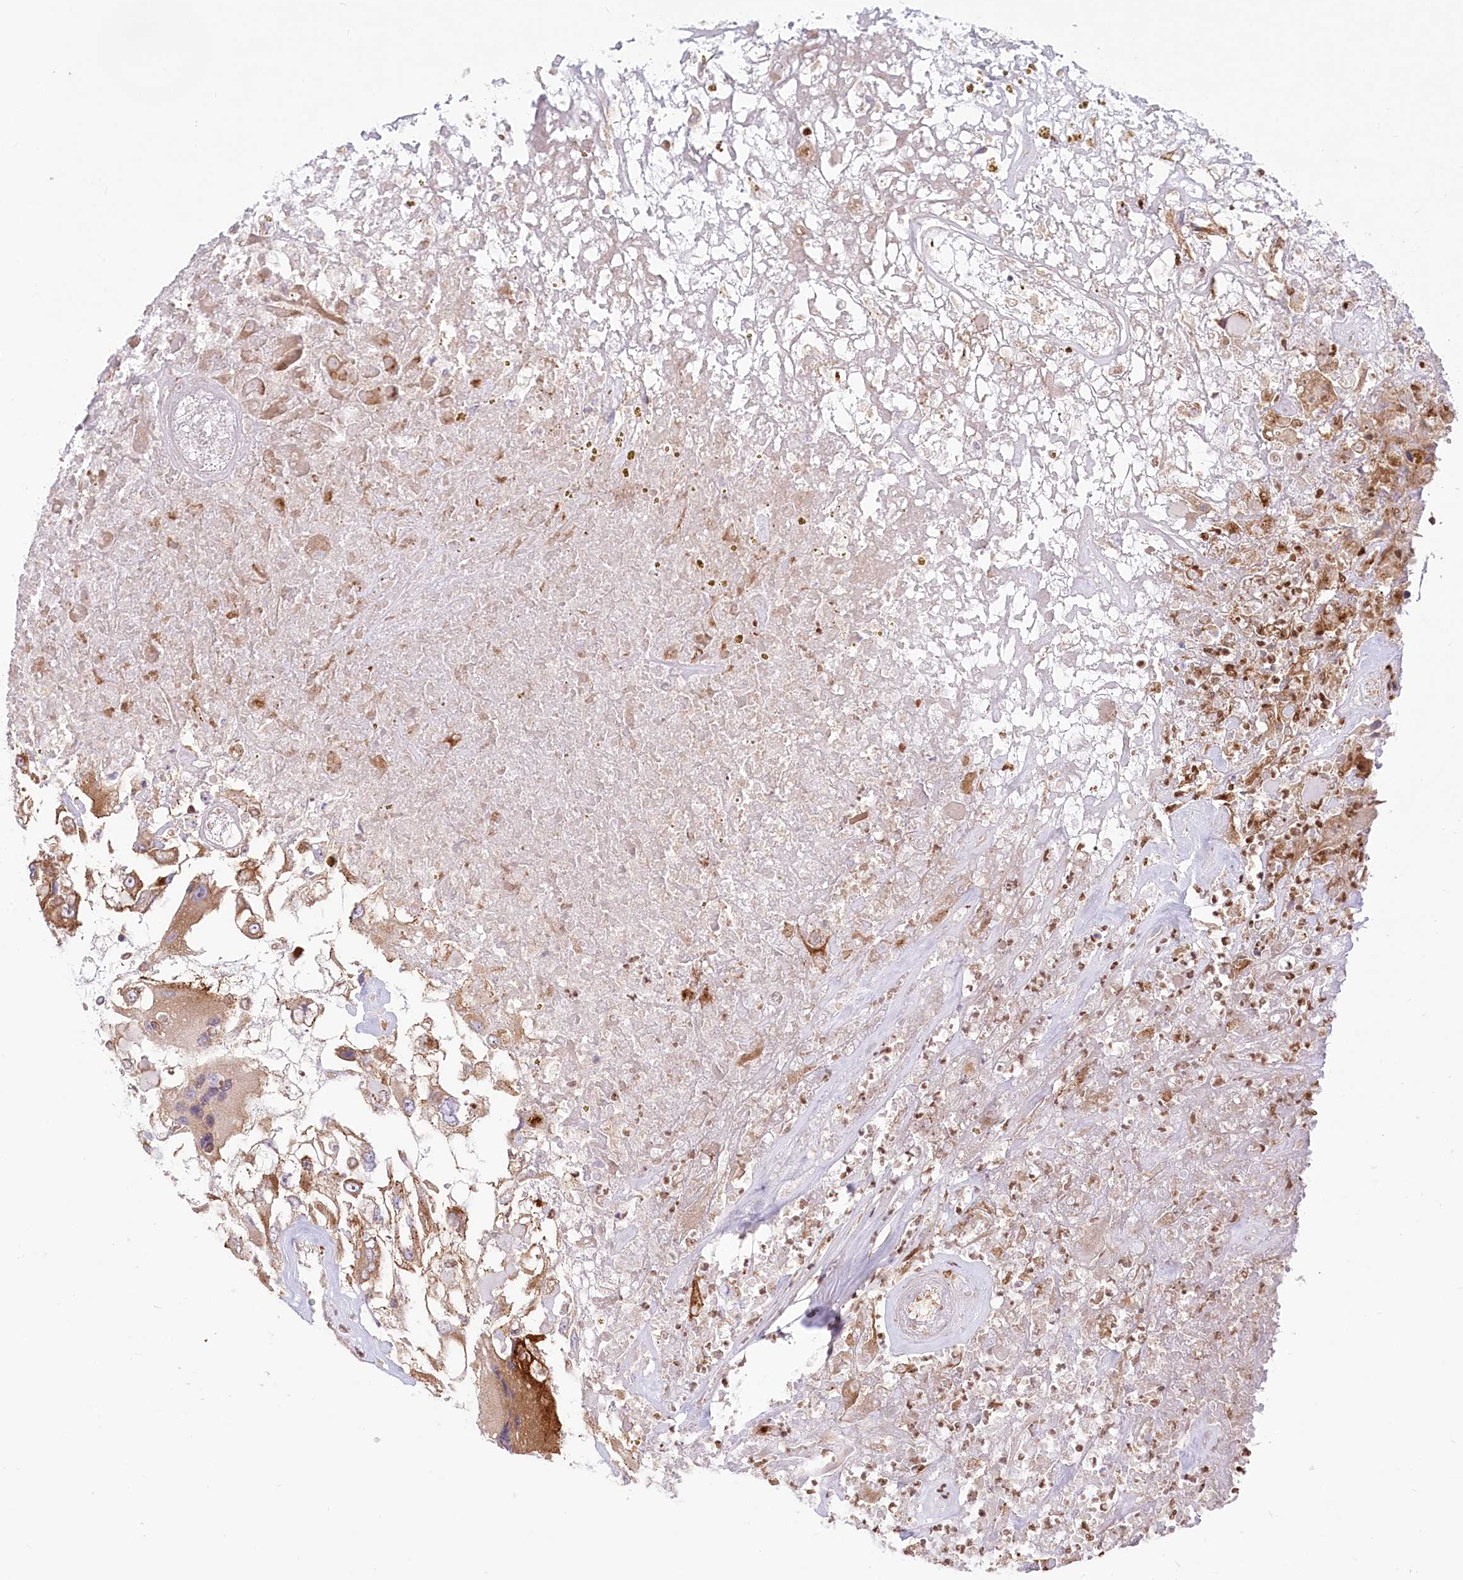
{"staining": {"intensity": "moderate", "quantity": ">75%", "location": "cytoplasmic/membranous"}, "tissue": "renal cancer", "cell_type": "Tumor cells", "image_type": "cancer", "snomed": [{"axis": "morphology", "description": "Adenocarcinoma, NOS"}, {"axis": "topography", "description": "Kidney"}], "caption": "Moderate cytoplasmic/membranous protein positivity is seen in about >75% of tumor cells in renal cancer. (DAB (3,3'-diaminobenzidine) IHC, brown staining for protein, blue staining for nuclei).", "gene": "COMMD3", "patient": {"sex": "female", "age": 52}}